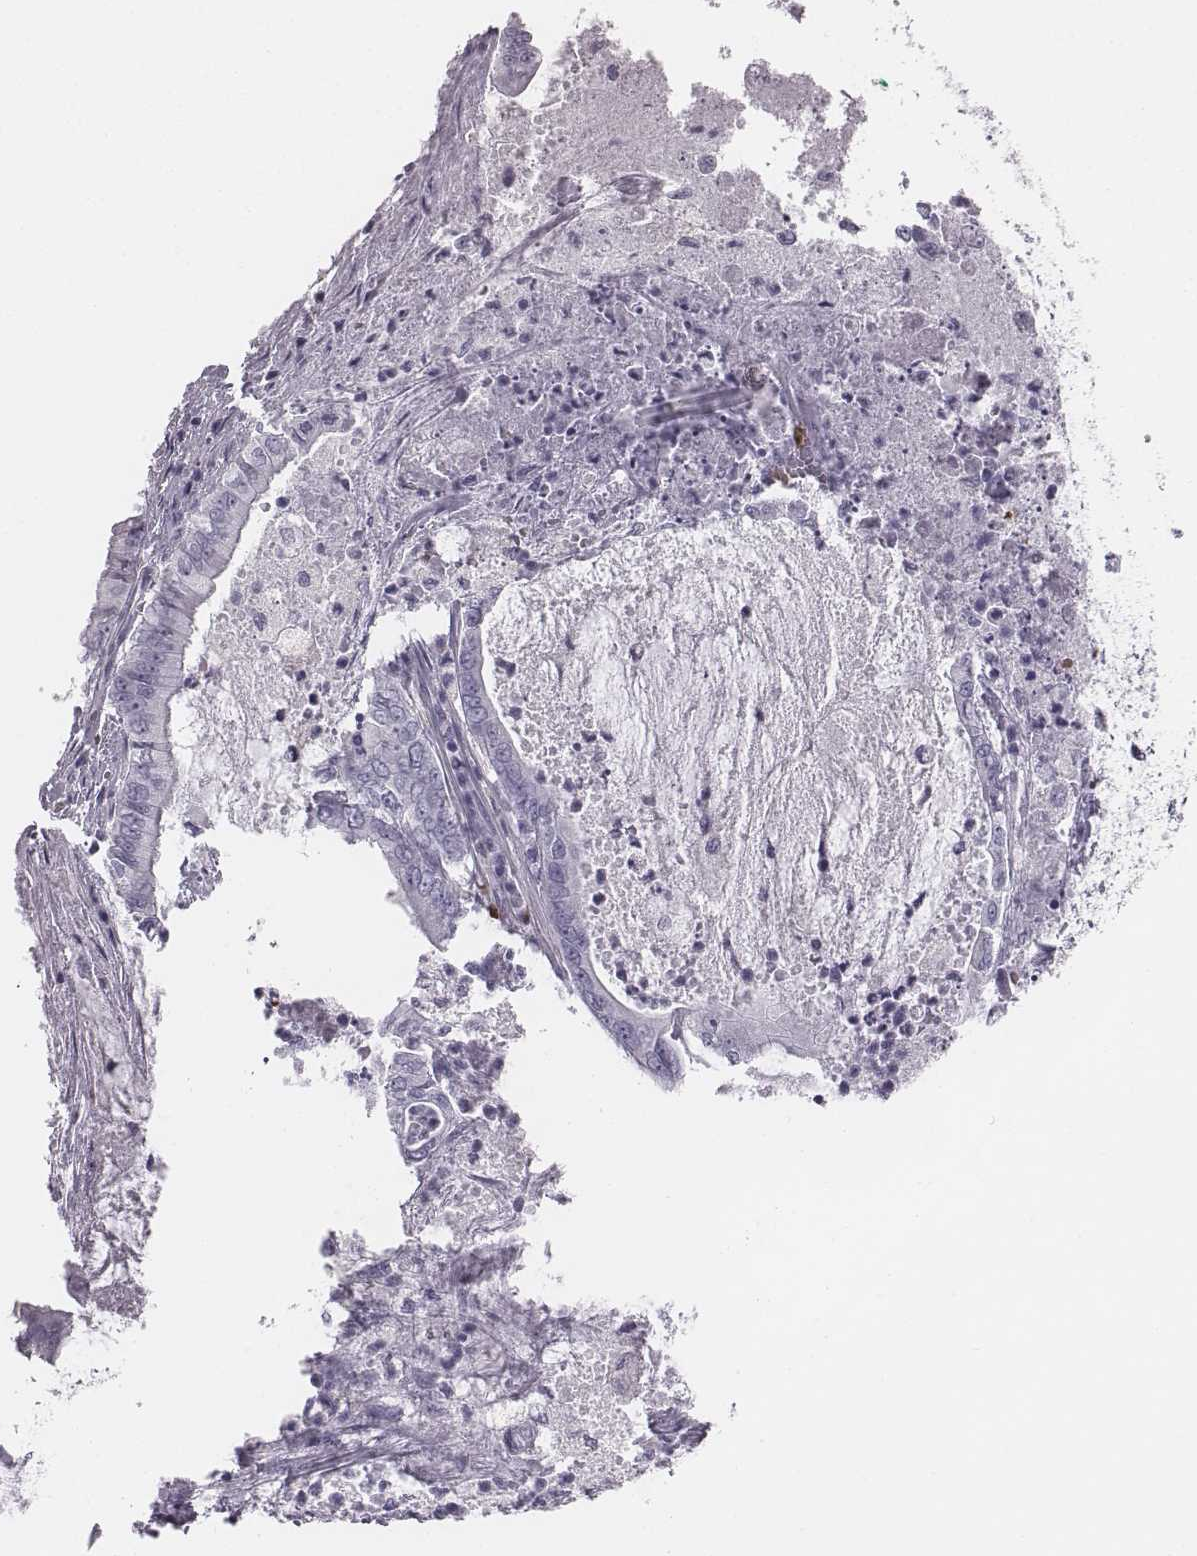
{"staining": {"intensity": "negative", "quantity": "none", "location": "none"}, "tissue": "pancreatic cancer", "cell_type": "Tumor cells", "image_type": "cancer", "snomed": [{"axis": "morphology", "description": "Adenocarcinoma, NOS"}, {"axis": "topography", "description": "Pancreas"}], "caption": "Pancreatic cancer was stained to show a protein in brown. There is no significant expression in tumor cells.", "gene": "HBZ", "patient": {"sex": "male", "age": 71}}